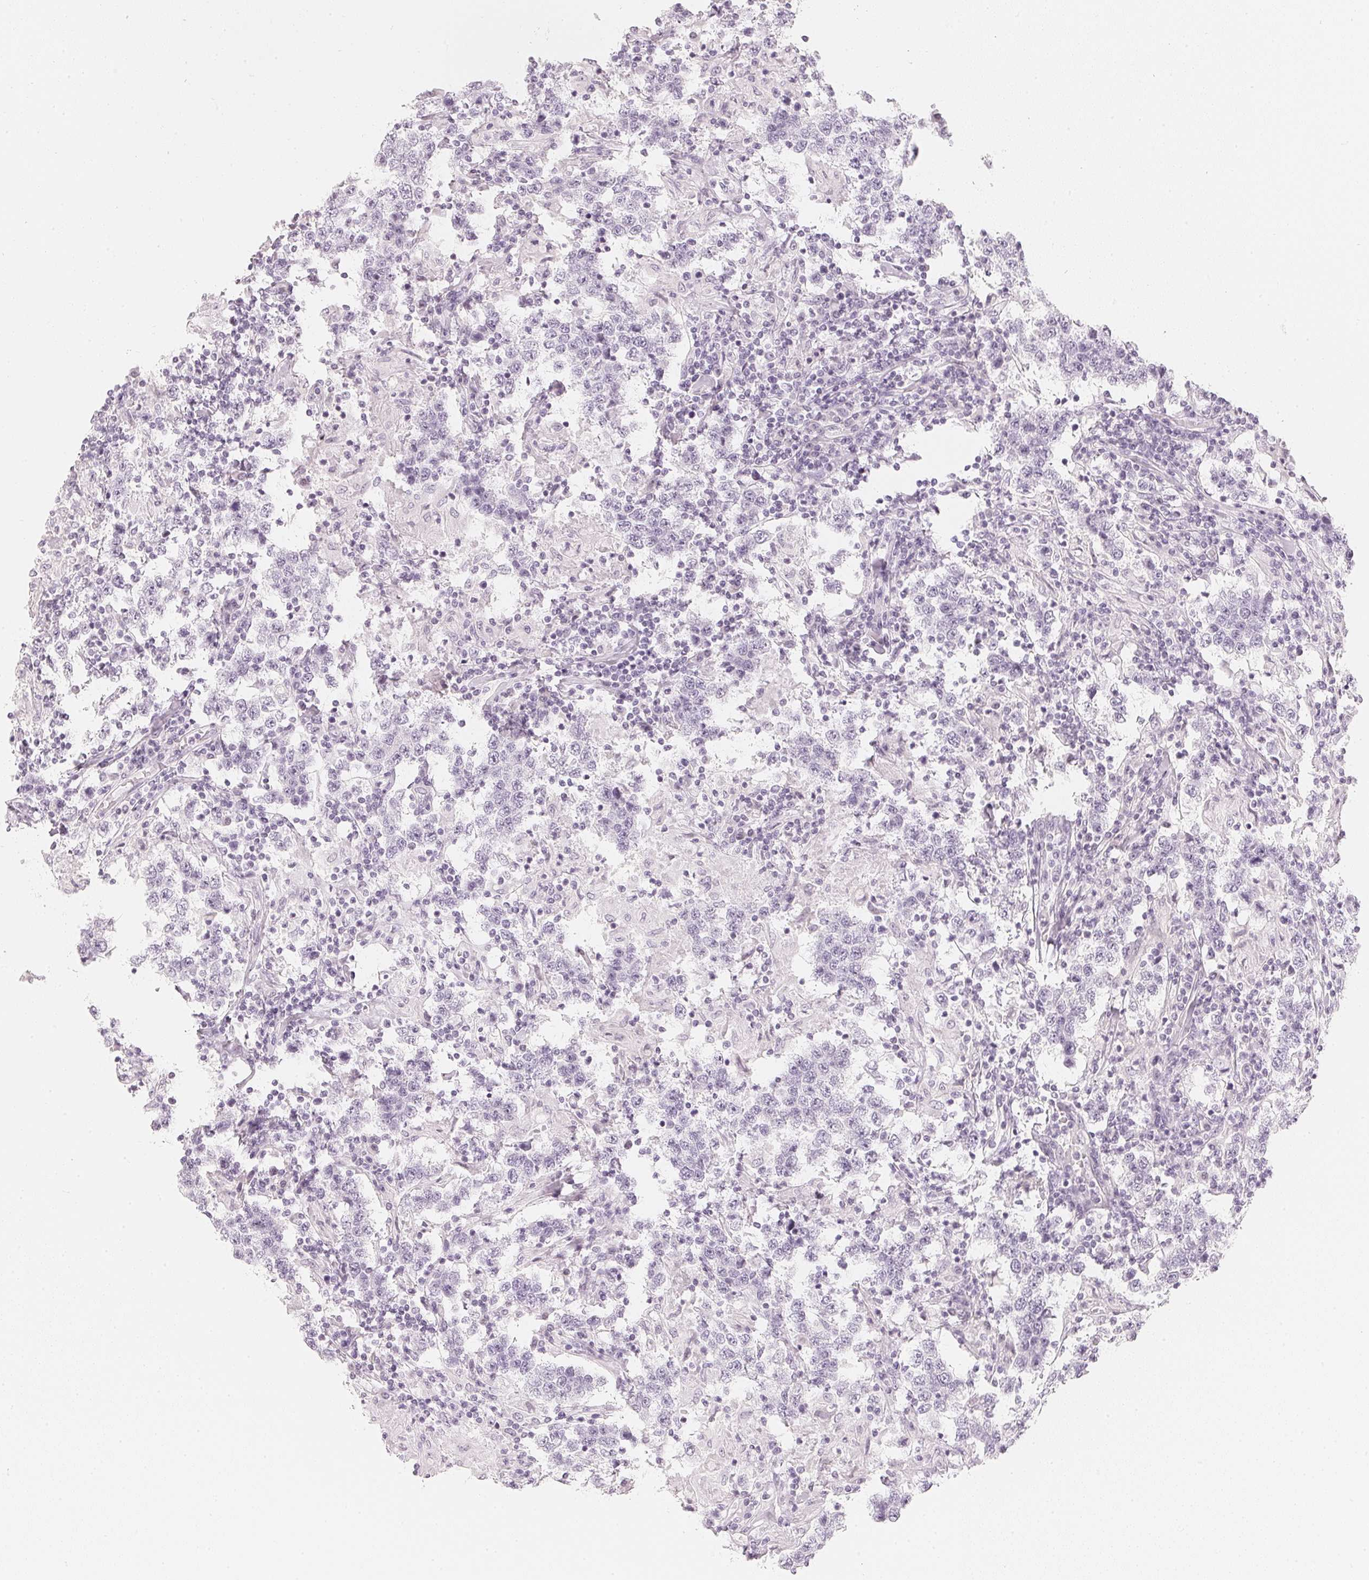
{"staining": {"intensity": "negative", "quantity": "none", "location": "none"}, "tissue": "testis cancer", "cell_type": "Tumor cells", "image_type": "cancer", "snomed": [{"axis": "morphology", "description": "Seminoma, NOS"}, {"axis": "morphology", "description": "Carcinoma, Embryonal, NOS"}, {"axis": "topography", "description": "Testis"}], "caption": "IHC histopathology image of neoplastic tissue: human seminoma (testis) stained with DAB exhibits no significant protein staining in tumor cells. (DAB (3,3'-diaminobenzidine) IHC with hematoxylin counter stain).", "gene": "SLC22A8", "patient": {"sex": "male", "age": 41}}